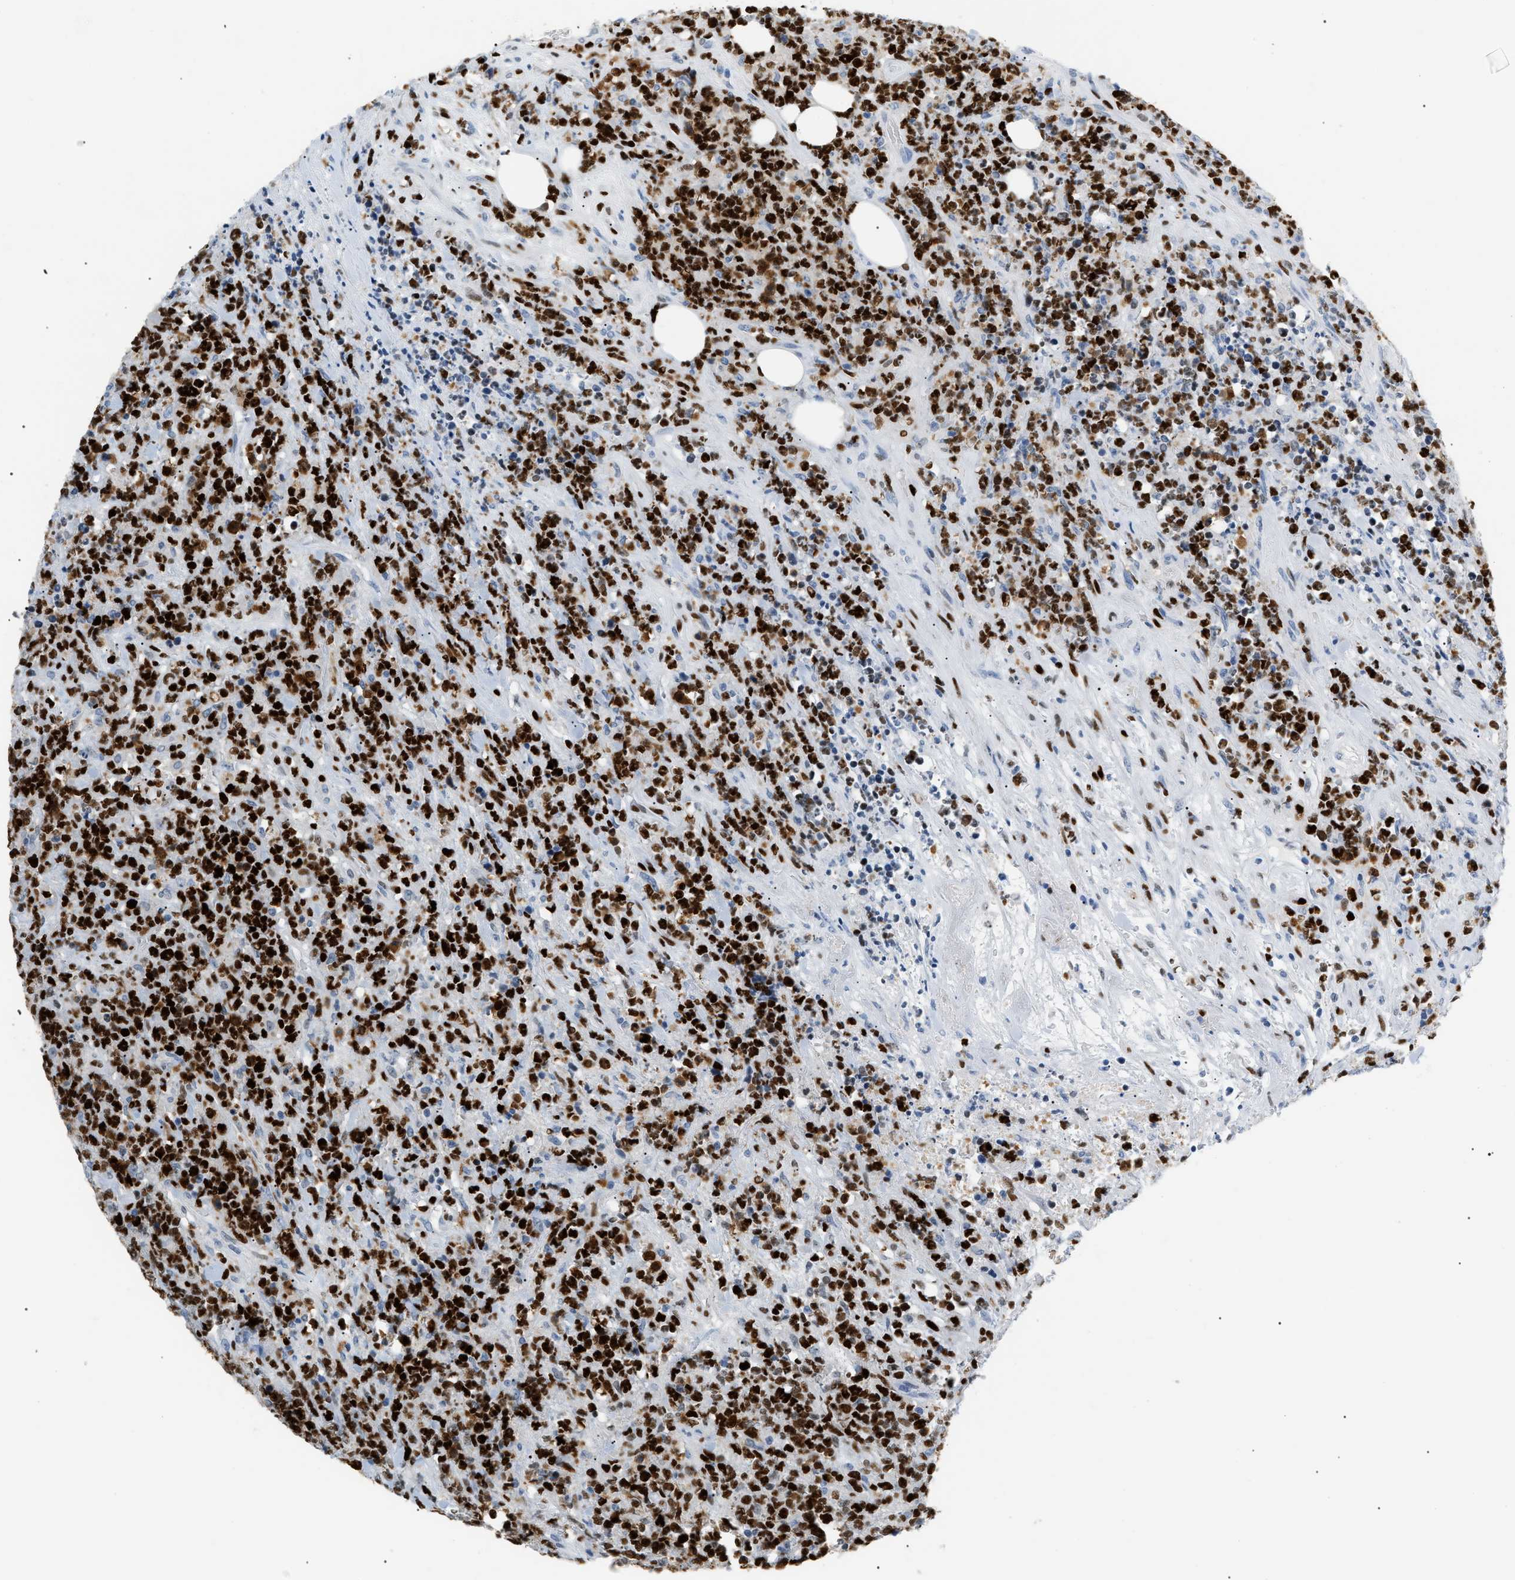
{"staining": {"intensity": "strong", "quantity": ">75%", "location": "nuclear"}, "tissue": "lymphoma", "cell_type": "Tumor cells", "image_type": "cancer", "snomed": [{"axis": "morphology", "description": "Malignant lymphoma, non-Hodgkin's type, High grade"}, {"axis": "topography", "description": "Soft tissue"}], "caption": "Immunohistochemistry histopathology image of lymphoma stained for a protein (brown), which shows high levels of strong nuclear positivity in about >75% of tumor cells.", "gene": "MCM7", "patient": {"sex": "male", "age": 18}}